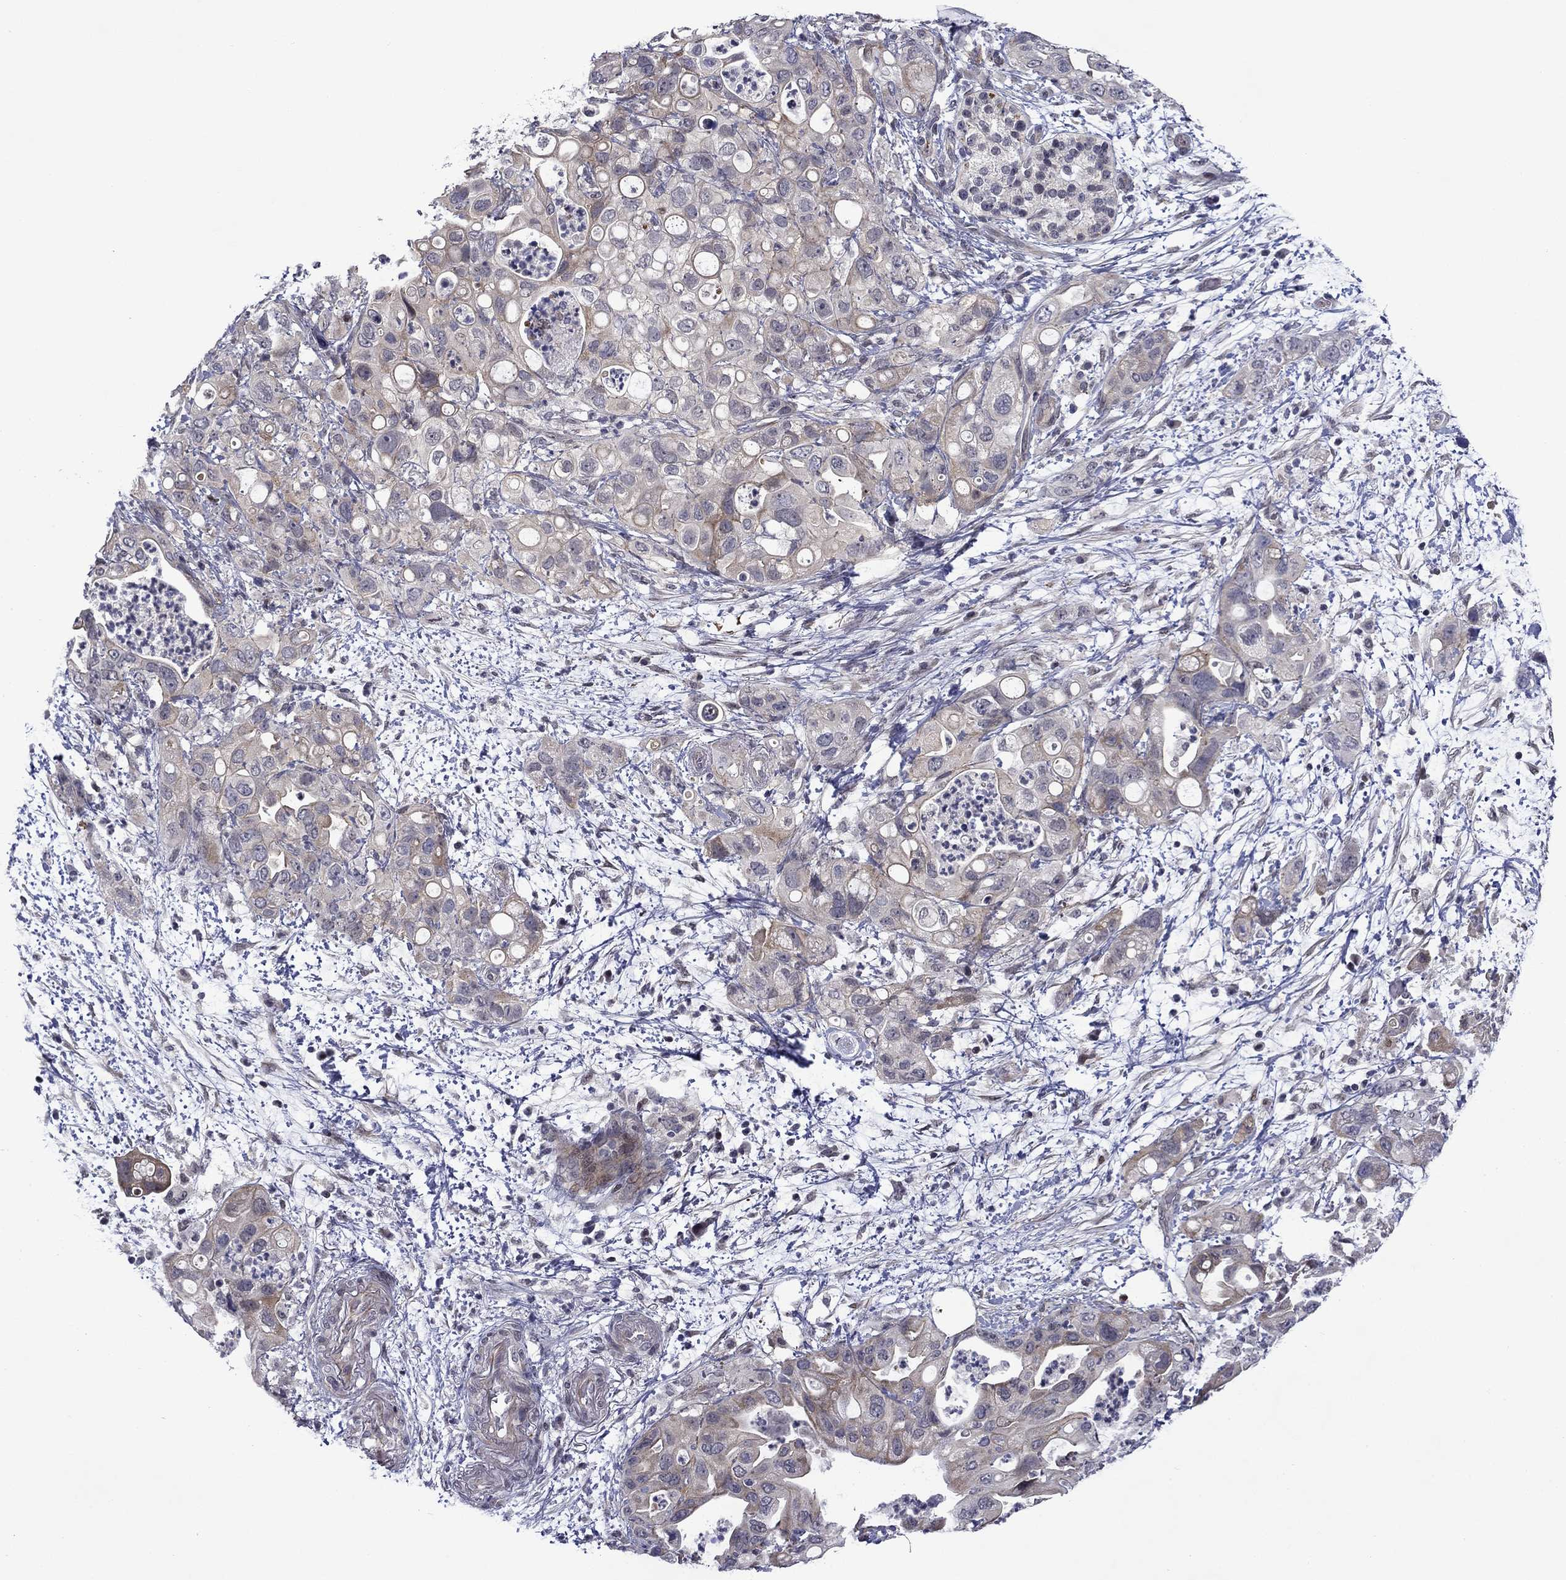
{"staining": {"intensity": "weak", "quantity": "<25%", "location": "cytoplasmic/membranous"}, "tissue": "pancreatic cancer", "cell_type": "Tumor cells", "image_type": "cancer", "snomed": [{"axis": "morphology", "description": "Adenocarcinoma, NOS"}, {"axis": "topography", "description": "Pancreas"}], "caption": "The micrograph displays no significant expression in tumor cells of pancreatic adenocarcinoma.", "gene": "B3GAT1", "patient": {"sex": "female", "age": 72}}